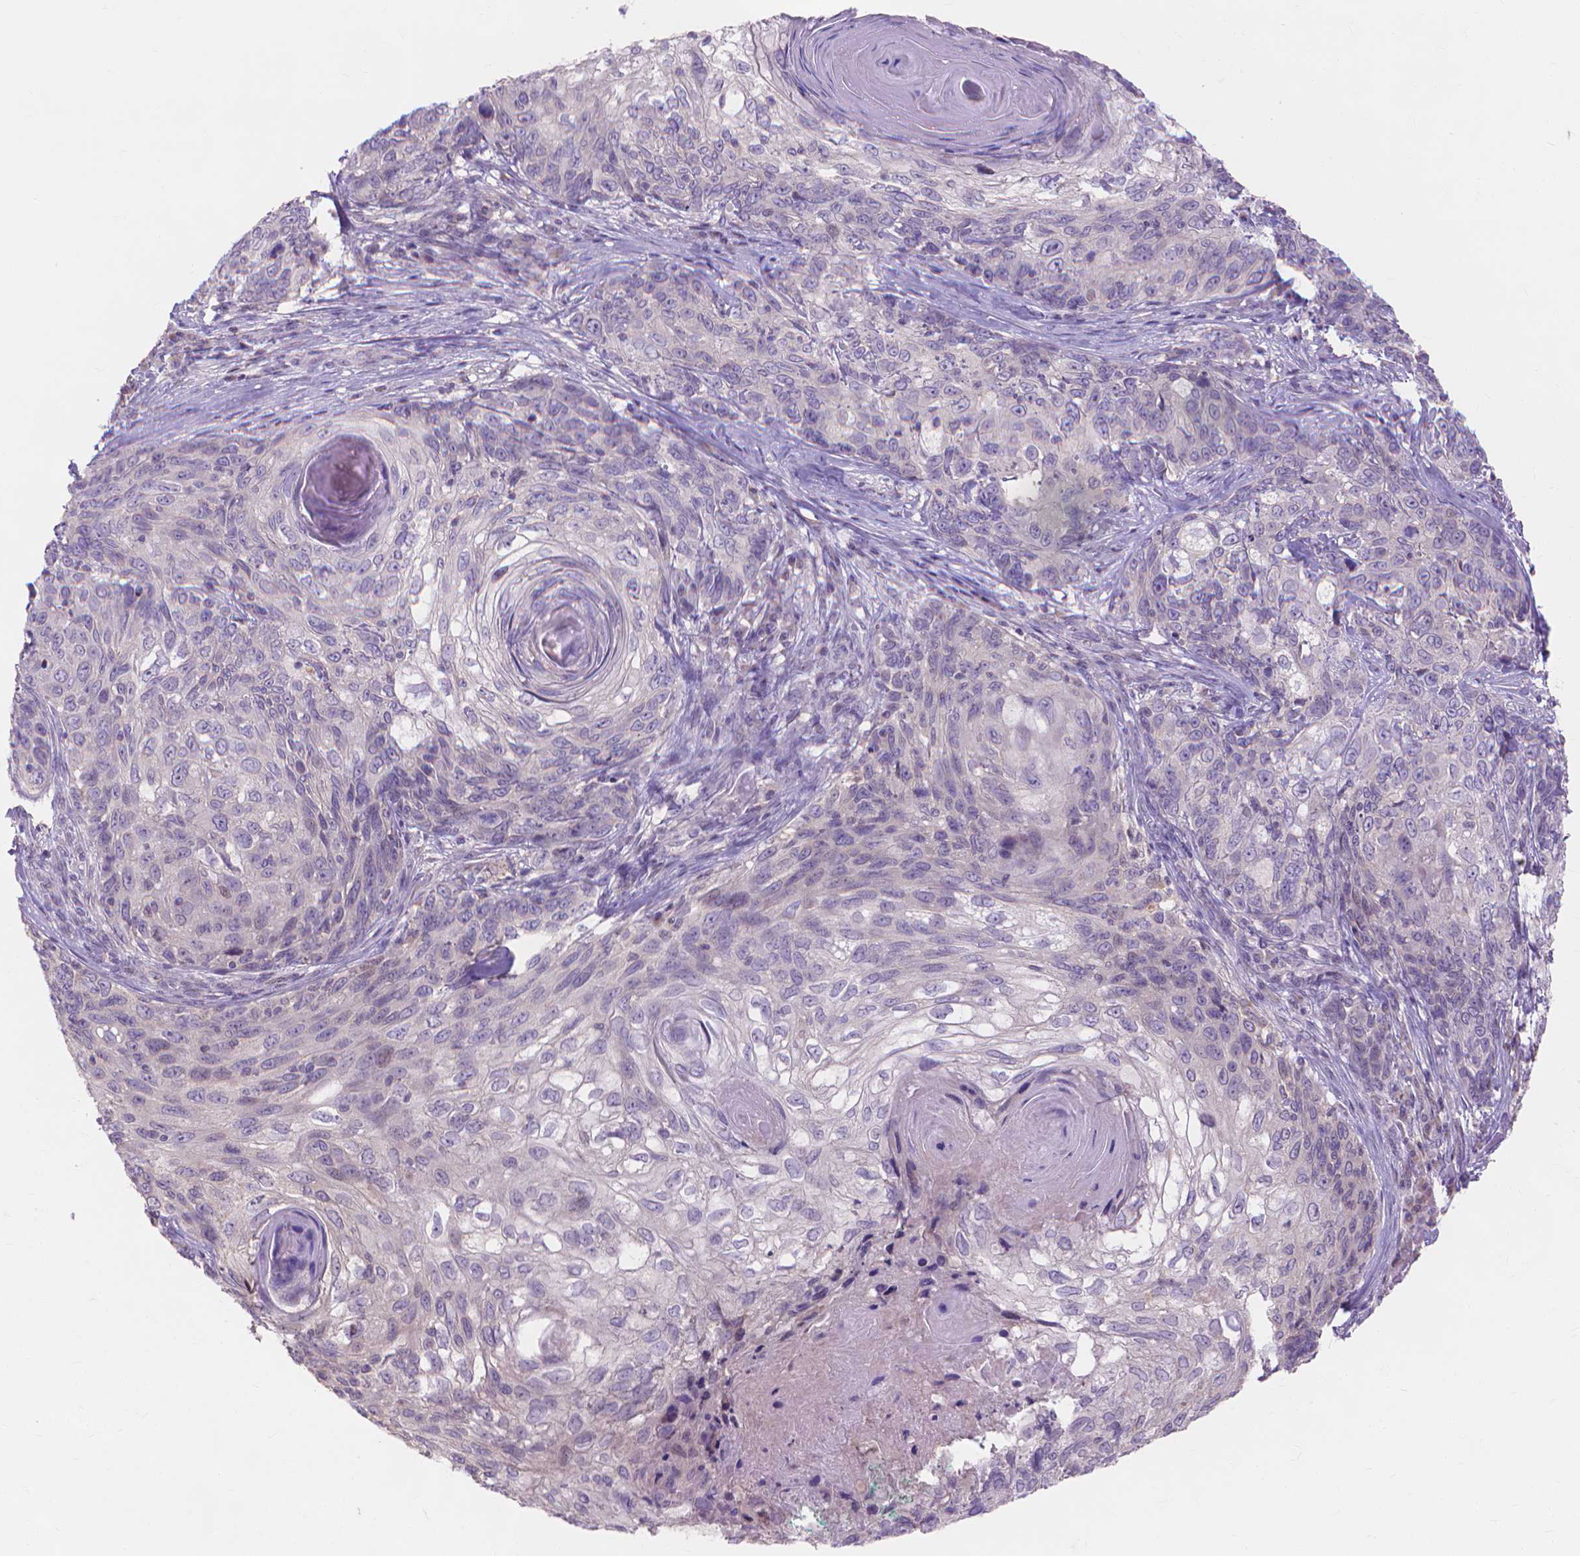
{"staining": {"intensity": "negative", "quantity": "none", "location": "none"}, "tissue": "skin cancer", "cell_type": "Tumor cells", "image_type": "cancer", "snomed": [{"axis": "morphology", "description": "Squamous cell carcinoma, NOS"}, {"axis": "topography", "description": "Skin"}], "caption": "A micrograph of human skin cancer (squamous cell carcinoma) is negative for staining in tumor cells.", "gene": "PRDM13", "patient": {"sex": "male", "age": 92}}